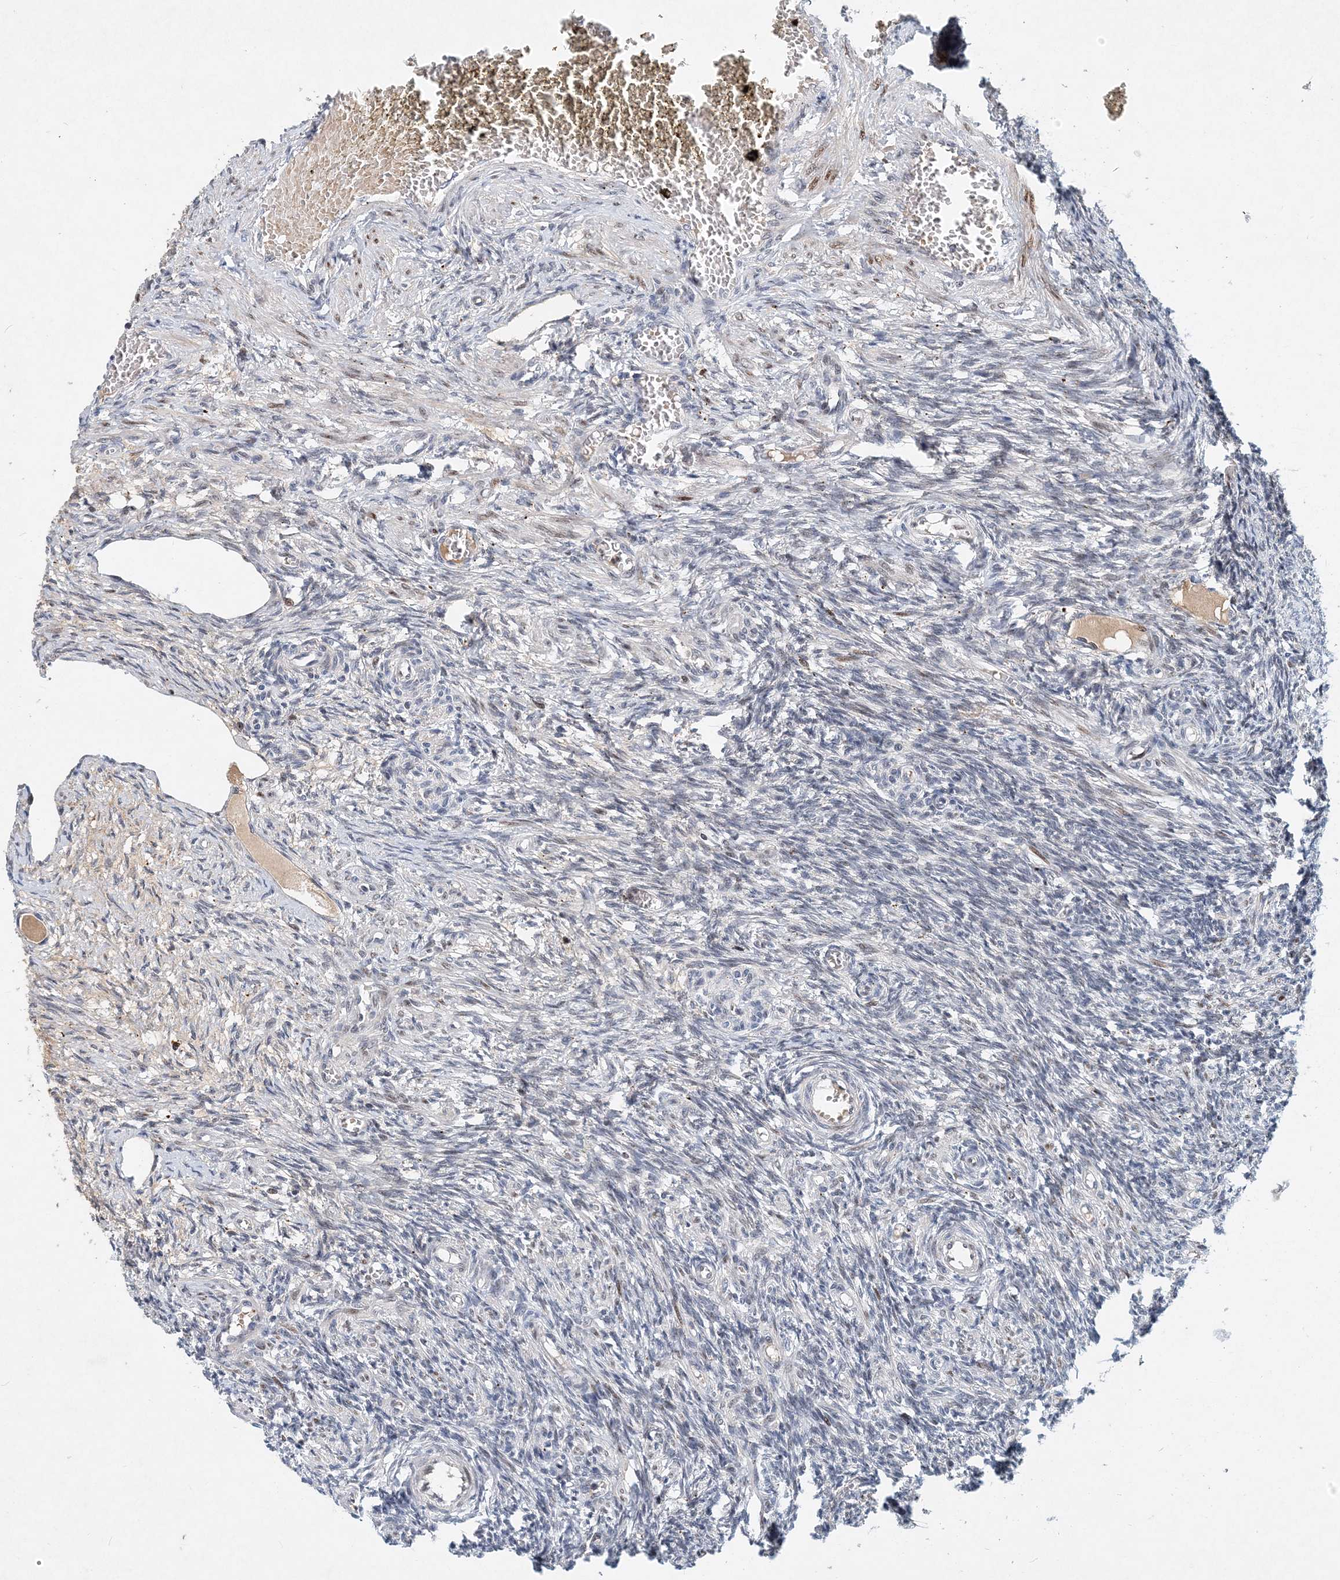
{"staining": {"intensity": "negative", "quantity": "none", "location": "none"}, "tissue": "ovary", "cell_type": "Ovarian stroma cells", "image_type": "normal", "snomed": [{"axis": "morphology", "description": "Normal tissue, NOS"}, {"axis": "topography", "description": "Ovary"}], "caption": "Immunohistochemical staining of unremarkable human ovary exhibits no significant positivity in ovarian stroma cells.", "gene": "KPNA4", "patient": {"sex": "female", "age": 27}}